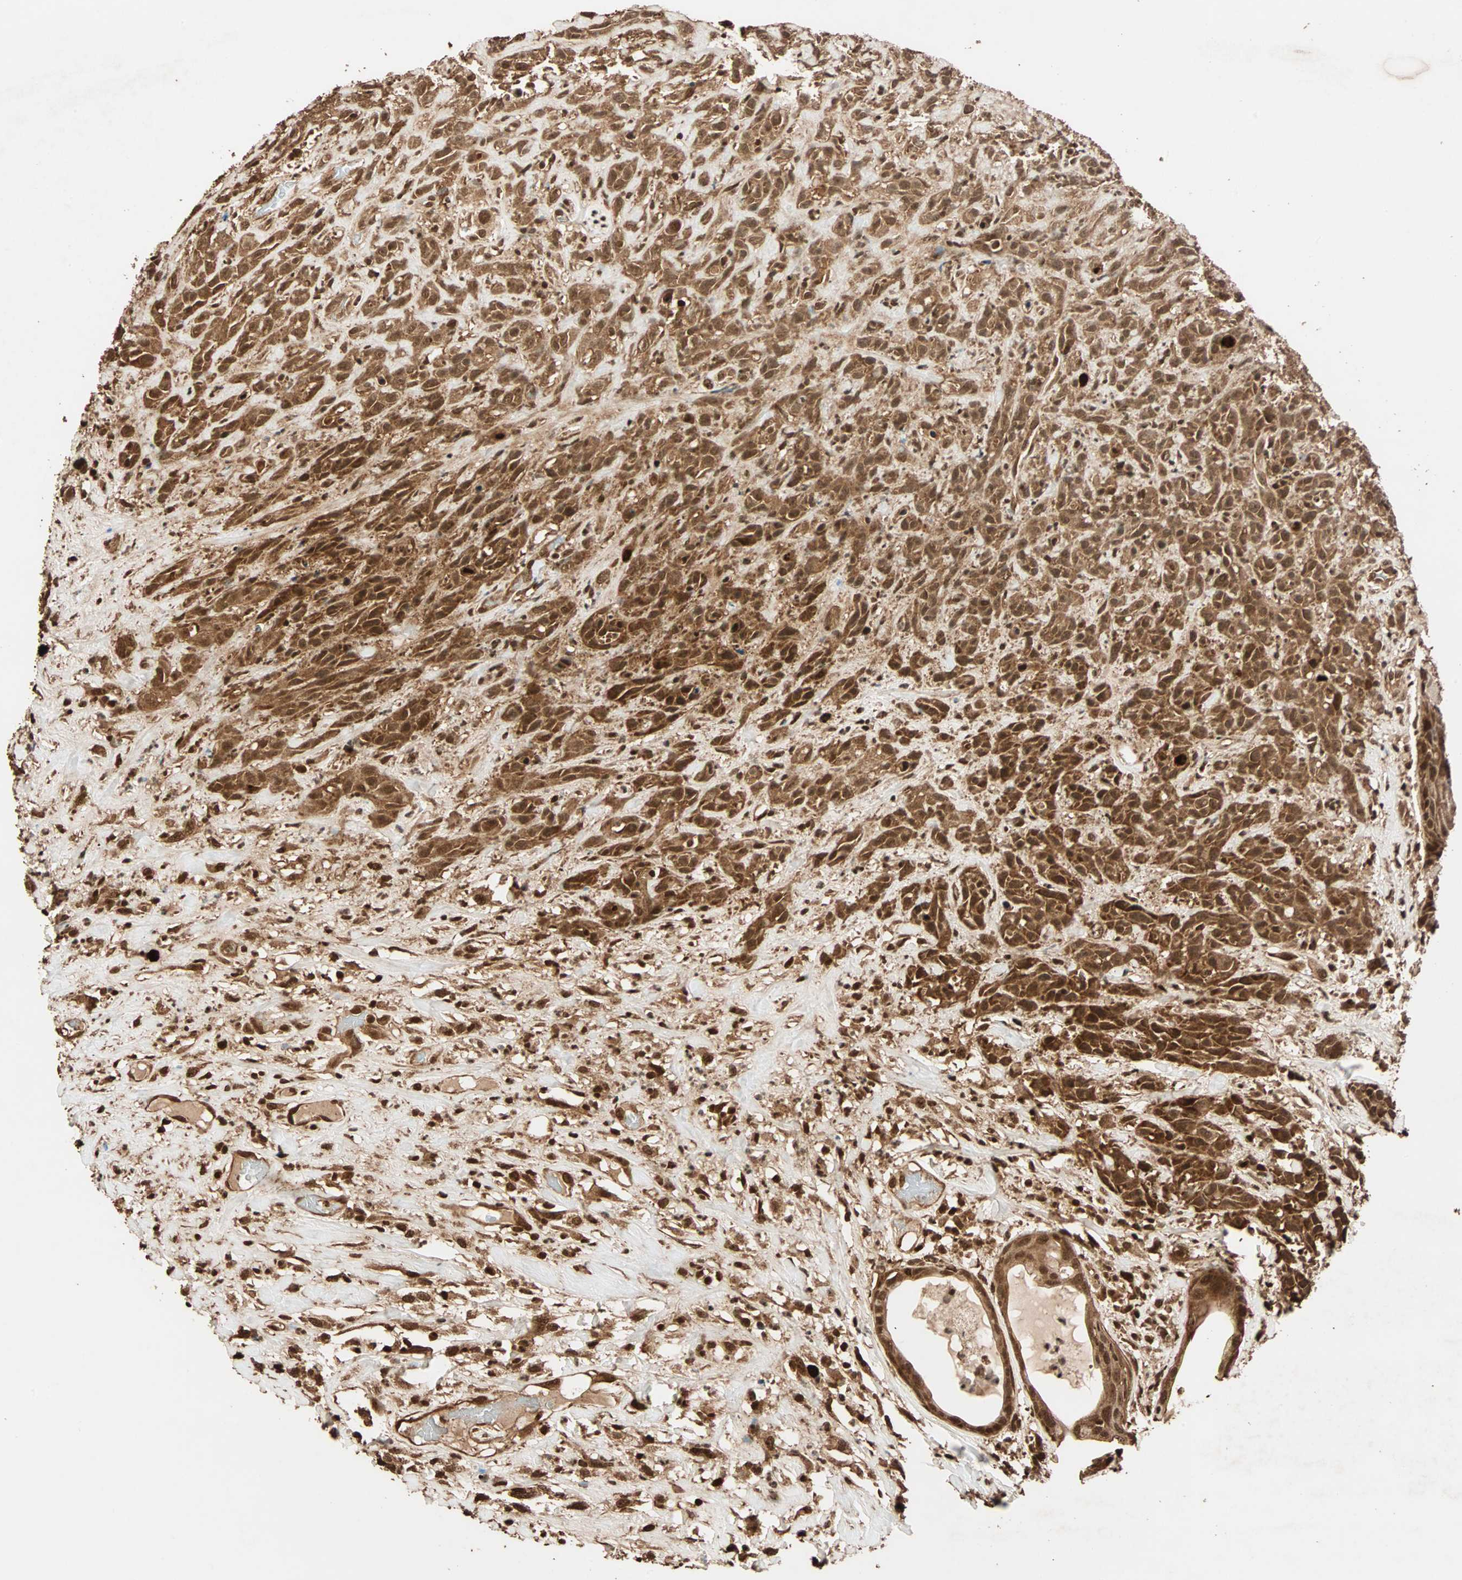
{"staining": {"intensity": "moderate", "quantity": ">75%", "location": "cytoplasmic/membranous,nuclear"}, "tissue": "head and neck cancer", "cell_type": "Tumor cells", "image_type": "cancer", "snomed": [{"axis": "morphology", "description": "Normal tissue, NOS"}, {"axis": "morphology", "description": "Squamous cell carcinoma, NOS"}, {"axis": "topography", "description": "Cartilage tissue"}, {"axis": "topography", "description": "Head-Neck"}], "caption": "Head and neck cancer (squamous cell carcinoma) tissue shows moderate cytoplasmic/membranous and nuclear expression in about >75% of tumor cells", "gene": "ALKBH5", "patient": {"sex": "male", "age": 62}}